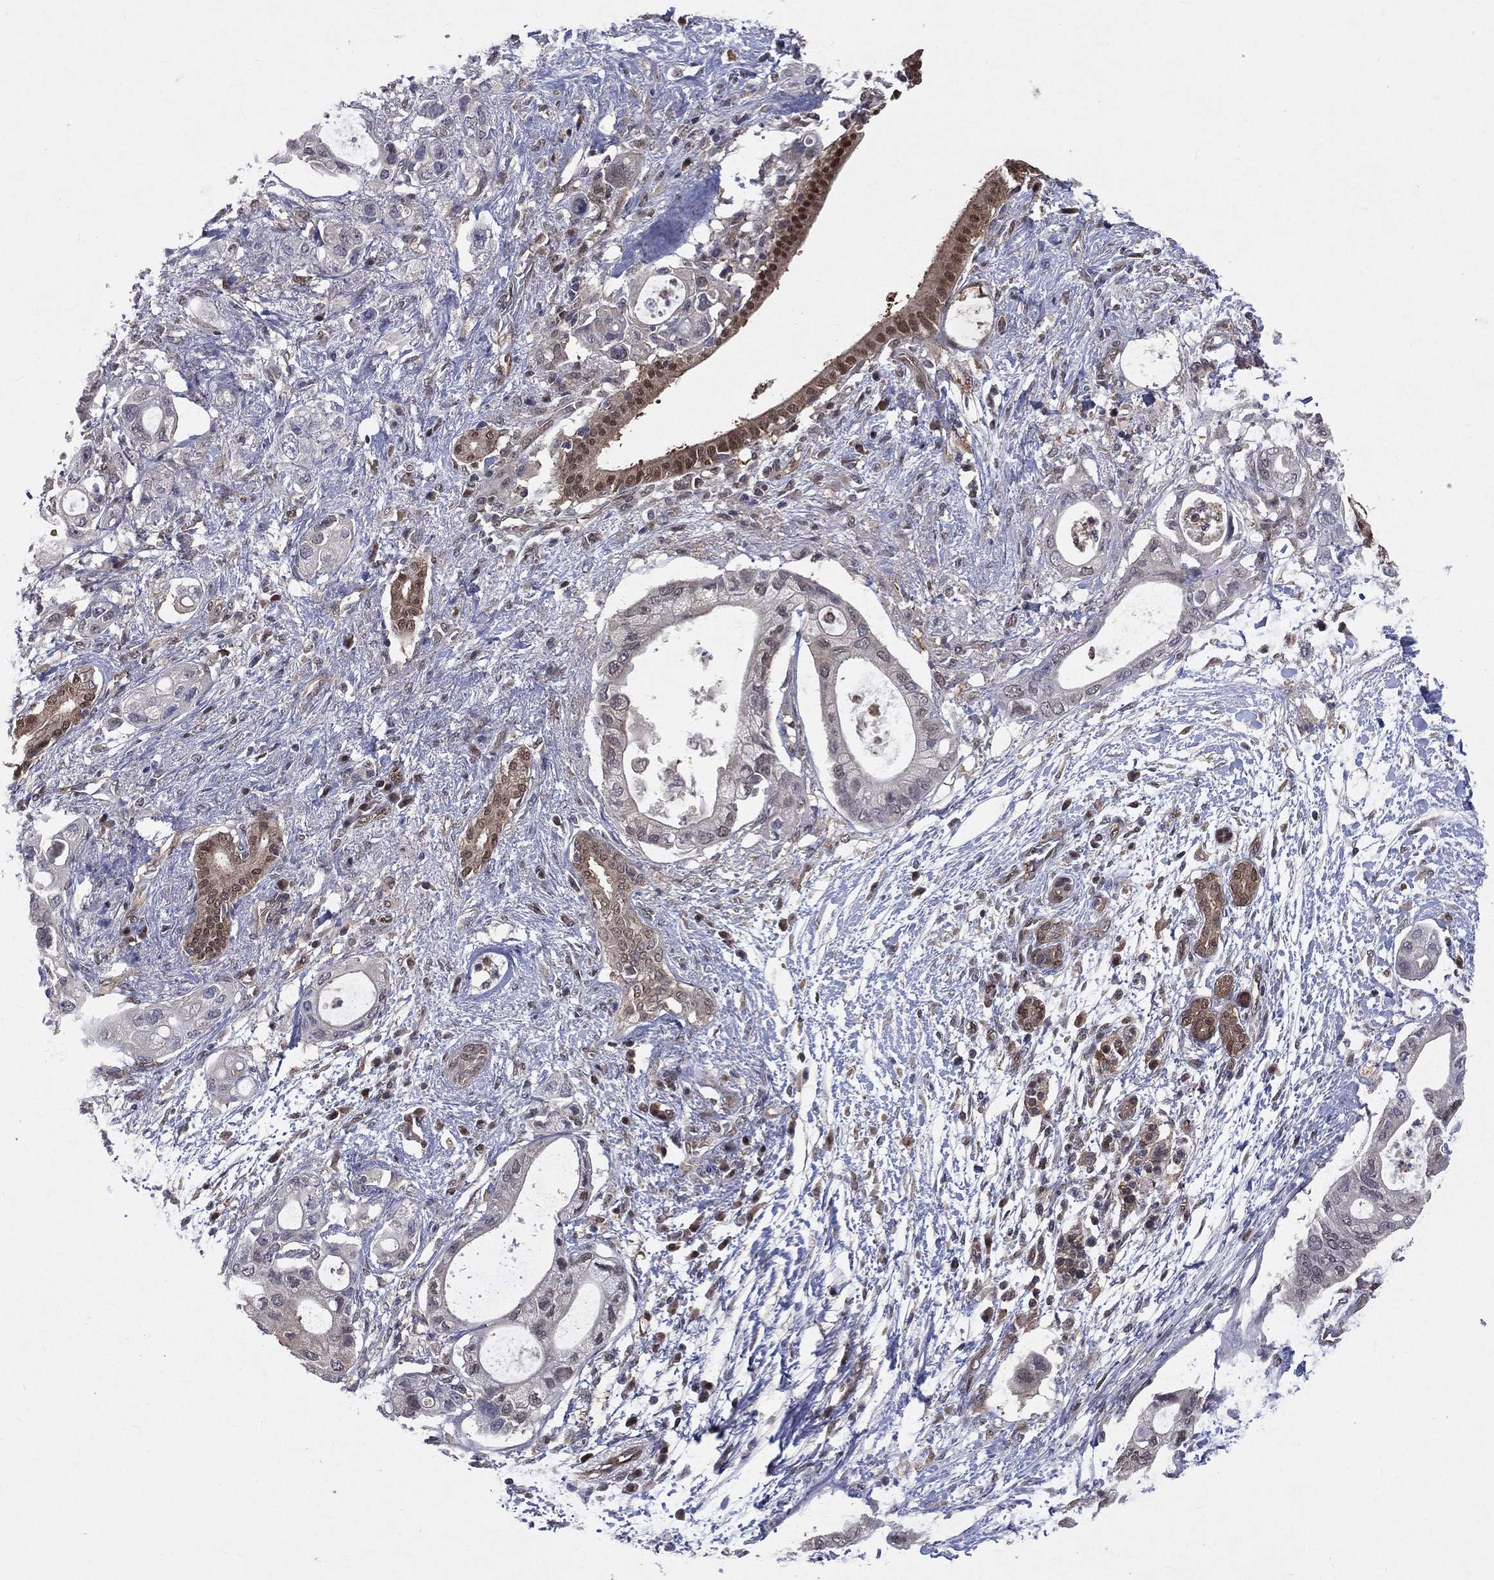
{"staining": {"intensity": "moderate", "quantity": "25%-75%", "location": "cytoplasmic/membranous,nuclear"}, "tissue": "pancreatic cancer", "cell_type": "Tumor cells", "image_type": "cancer", "snomed": [{"axis": "morphology", "description": "Adenocarcinoma, NOS"}, {"axis": "topography", "description": "Pancreas"}], "caption": "Pancreatic adenocarcinoma was stained to show a protein in brown. There is medium levels of moderate cytoplasmic/membranous and nuclear expression in about 25%-75% of tumor cells. The staining was performed using DAB (3,3'-diaminobenzidine), with brown indicating positive protein expression. Nuclei are stained blue with hematoxylin.", "gene": "GMPR2", "patient": {"sex": "female", "age": 72}}